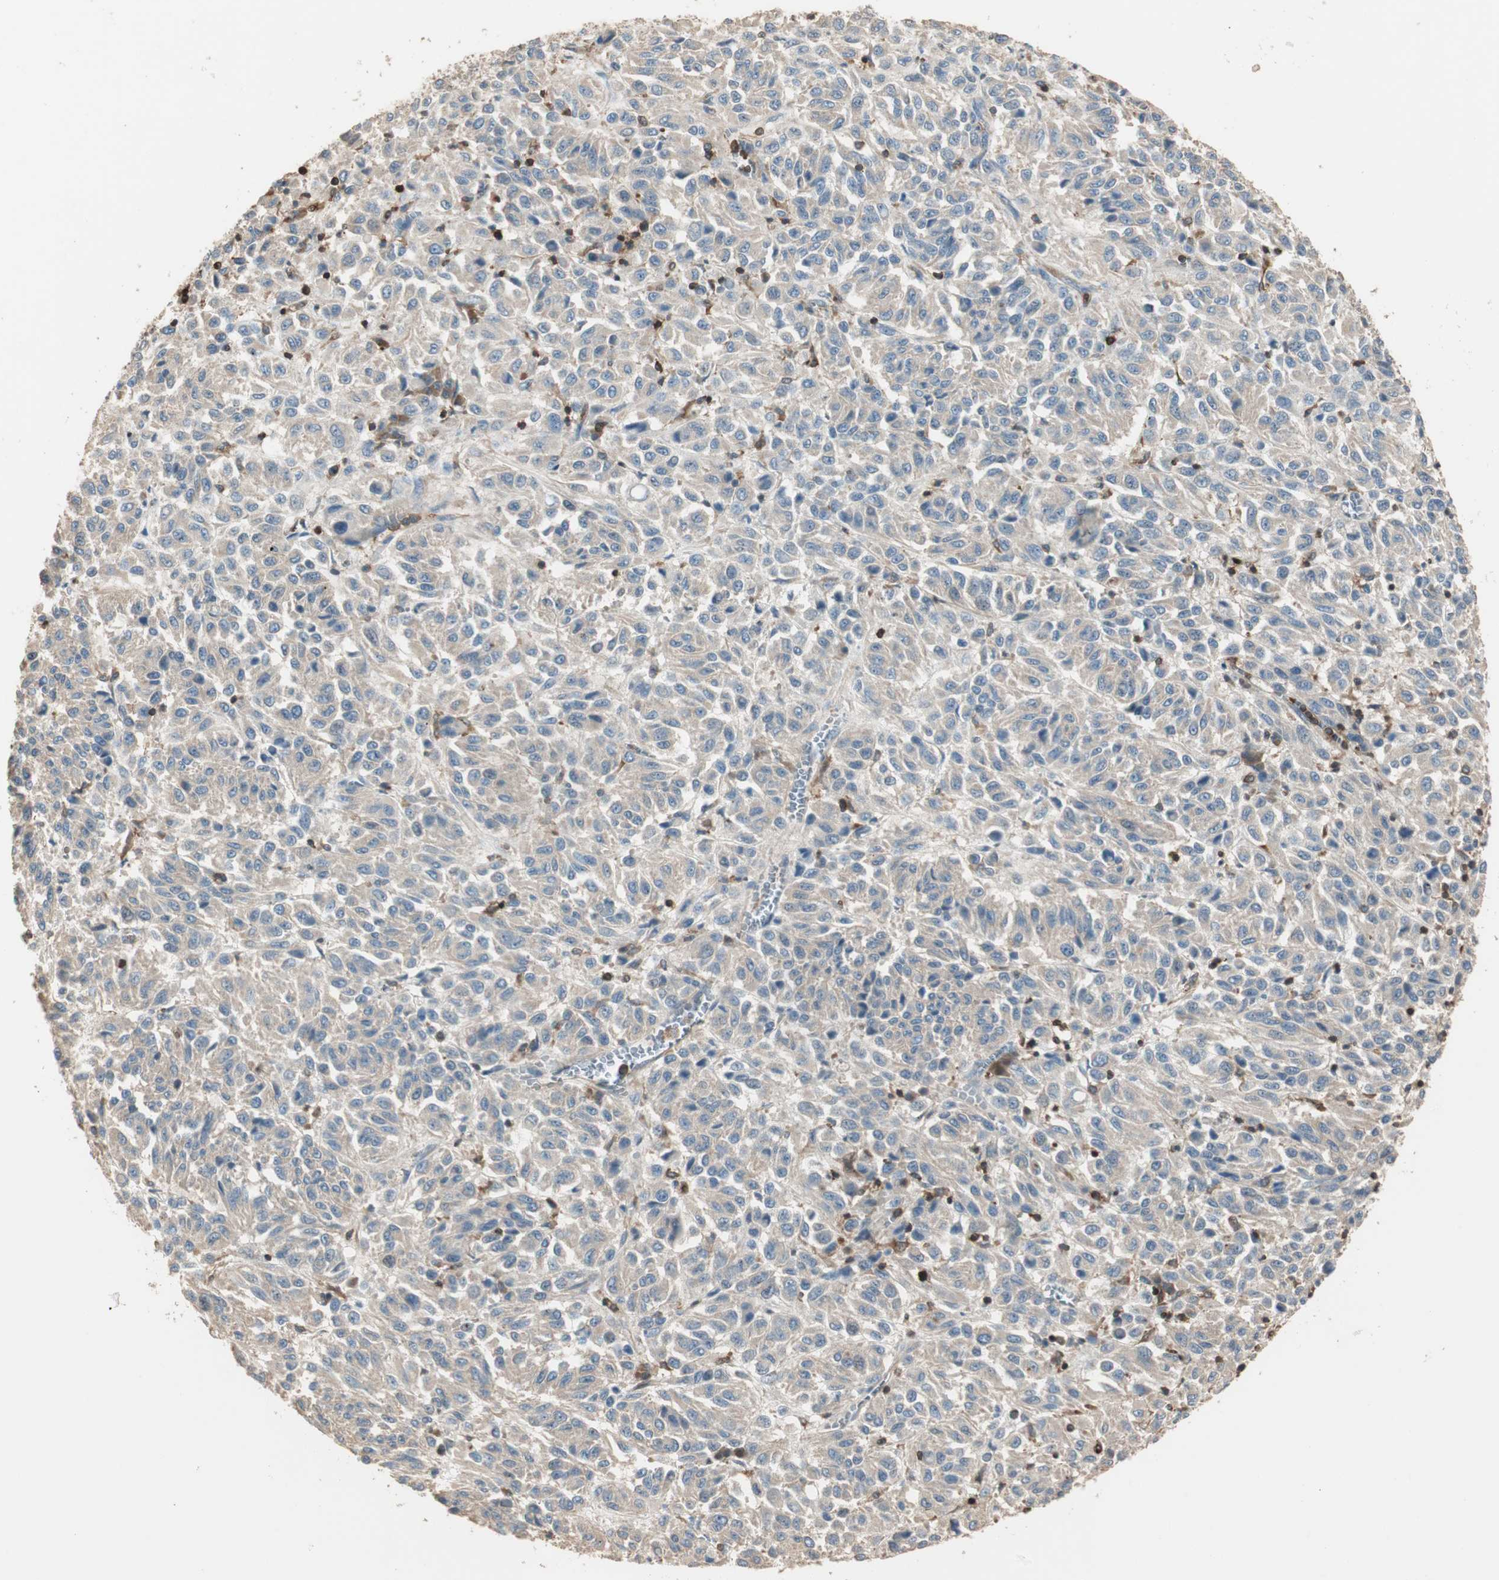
{"staining": {"intensity": "negative", "quantity": "none", "location": "none"}, "tissue": "melanoma", "cell_type": "Tumor cells", "image_type": "cancer", "snomed": [{"axis": "morphology", "description": "Malignant melanoma, Metastatic site"}, {"axis": "topography", "description": "Lung"}], "caption": "High power microscopy histopathology image of an immunohistochemistry histopathology image of malignant melanoma (metastatic site), revealing no significant expression in tumor cells.", "gene": "CRLF3", "patient": {"sex": "male", "age": 64}}